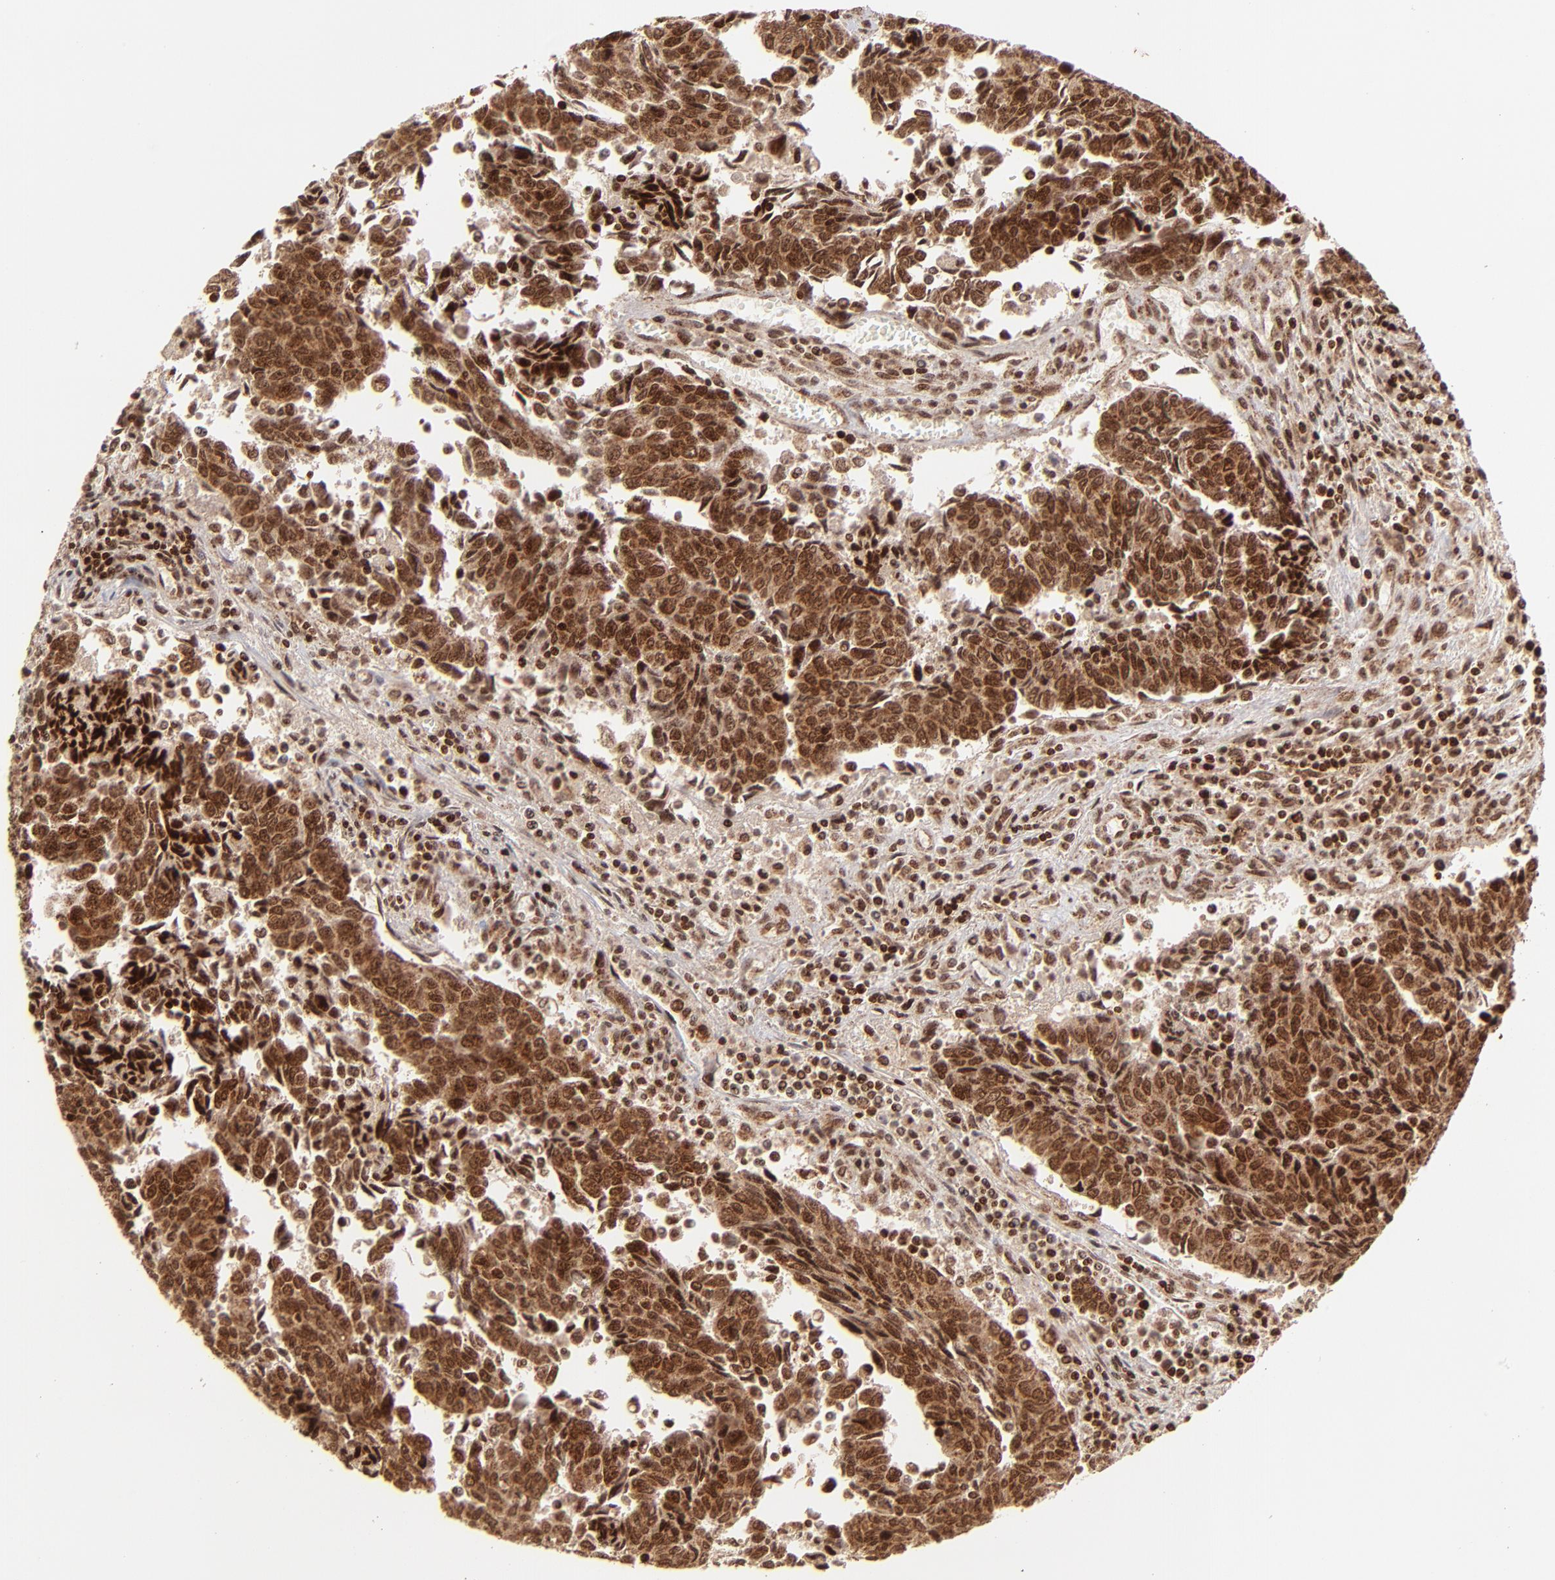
{"staining": {"intensity": "strong", "quantity": ">75%", "location": "cytoplasmic/membranous,nuclear"}, "tissue": "urothelial cancer", "cell_type": "Tumor cells", "image_type": "cancer", "snomed": [{"axis": "morphology", "description": "Urothelial carcinoma, High grade"}, {"axis": "topography", "description": "Urinary bladder"}], "caption": "Protein staining of high-grade urothelial carcinoma tissue exhibits strong cytoplasmic/membranous and nuclear expression in approximately >75% of tumor cells.", "gene": "MED15", "patient": {"sex": "male", "age": 86}}